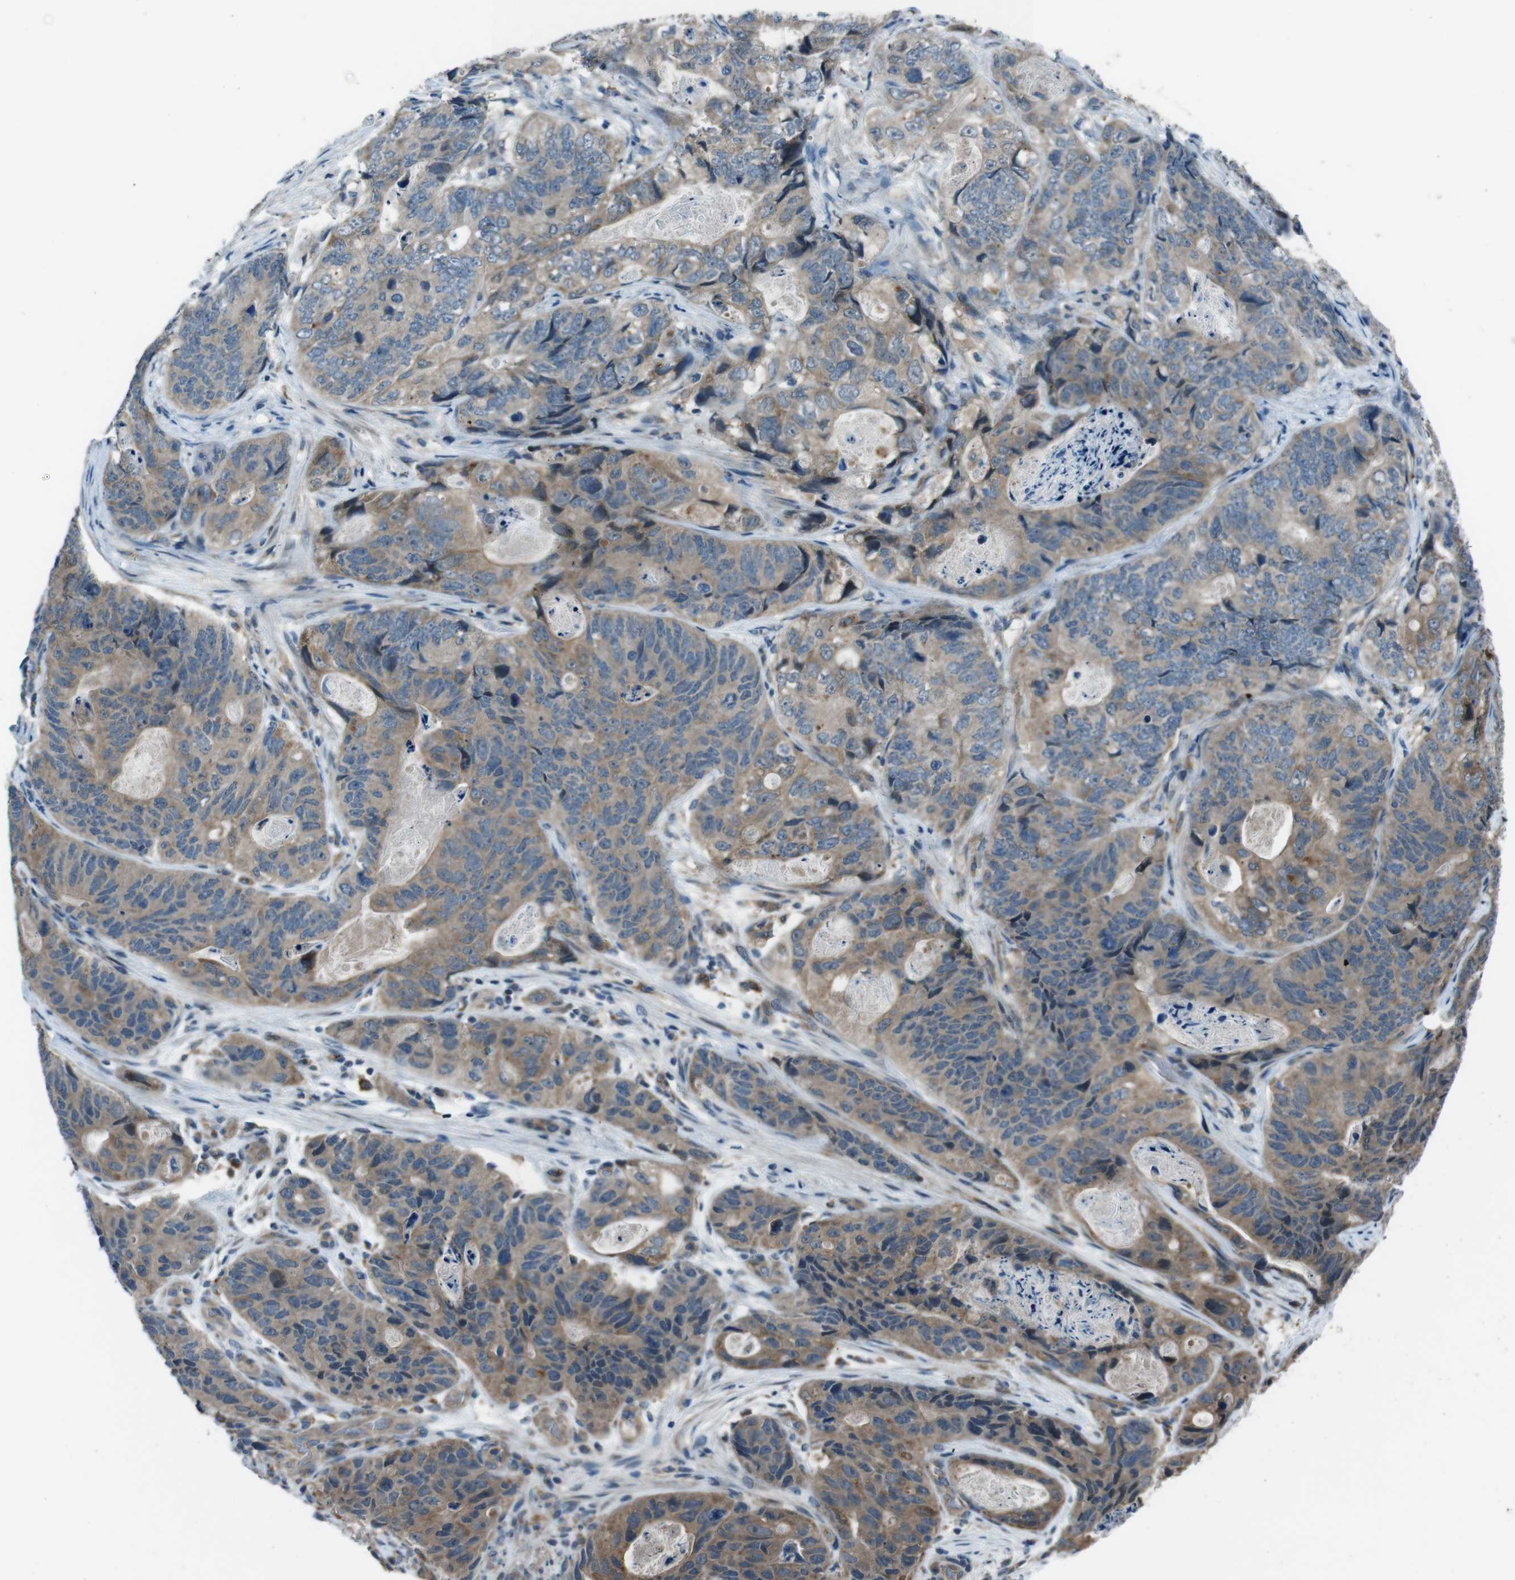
{"staining": {"intensity": "weak", "quantity": ">75%", "location": "cytoplasmic/membranous"}, "tissue": "stomach cancer", "cell_type": "Tumor cells", "image_type": "cancer", "snomed": [{"axis": "morphology", "description": "Adenocarcinoma, NOS"}, {"axis": "topography", "description": "Stomach"}], "caption": "Immunohistochemical staining of stomach adenocarcinoma reveals weak cytoplasmic/membranous protein positivity in approximately >75% of tumor cells.", "gene": "SLC27A4", "patient": {"sex": "female", "age": 89}}